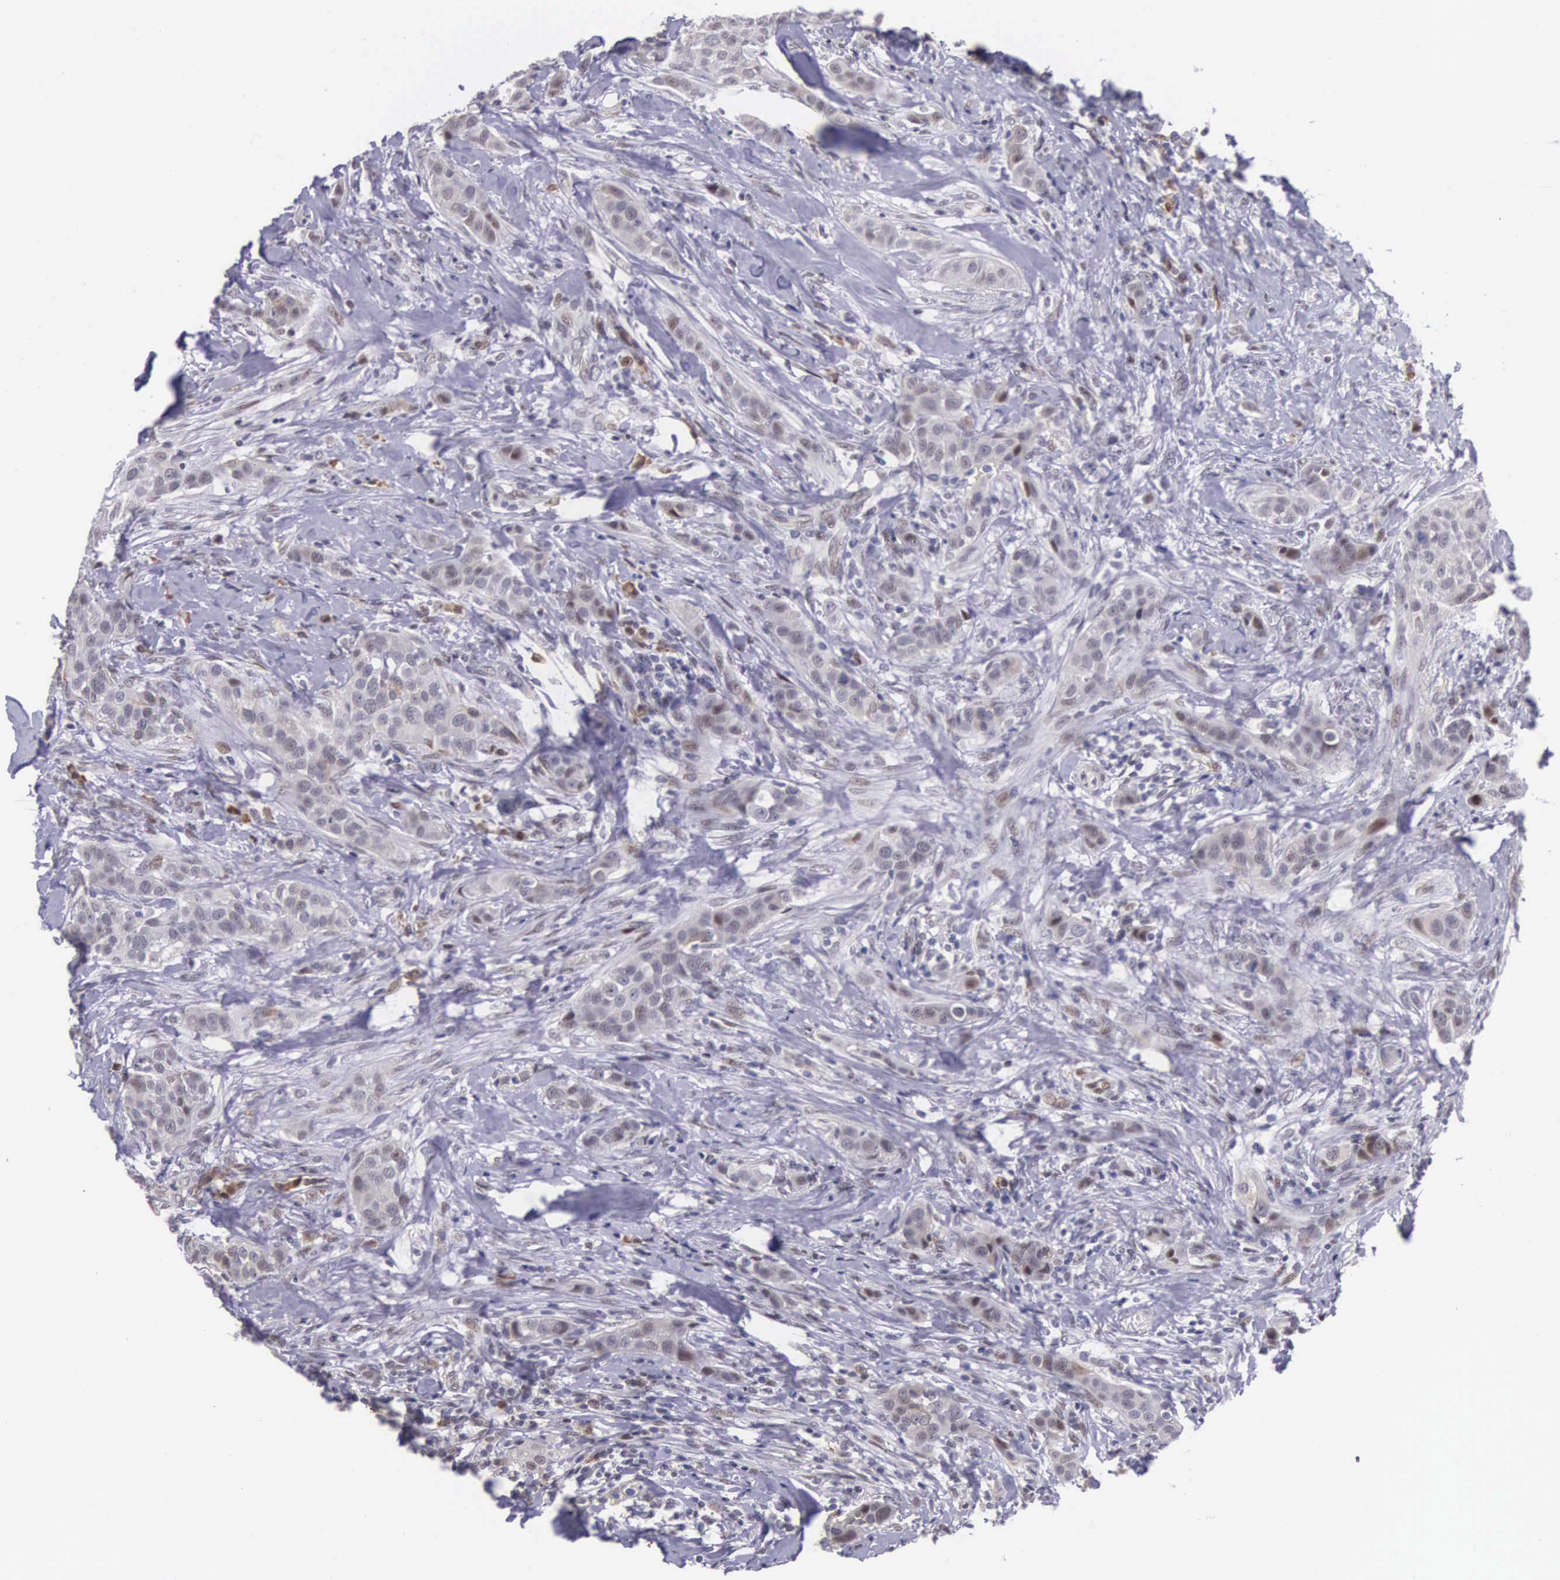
{"staining": {"intensity": "weak", "quantity": "<25%", "location": "cytoplasmic/membranous"}, "tissue": "breast cancer", "cell_type": "Tumor cells", "image_type": "cancer", "snomed": [{"axis": "morphology", "description": "Duct carcinoma"}, {"axis": "topography", "description": "Breast"}], "caption": "This is an immunohistochemistry histopathology image of invasive ductal carcinoma (breast). There is no expression in tumor cells.", "gene": "SLC25A21", "patient": {"sex": "female", "age": 45}}